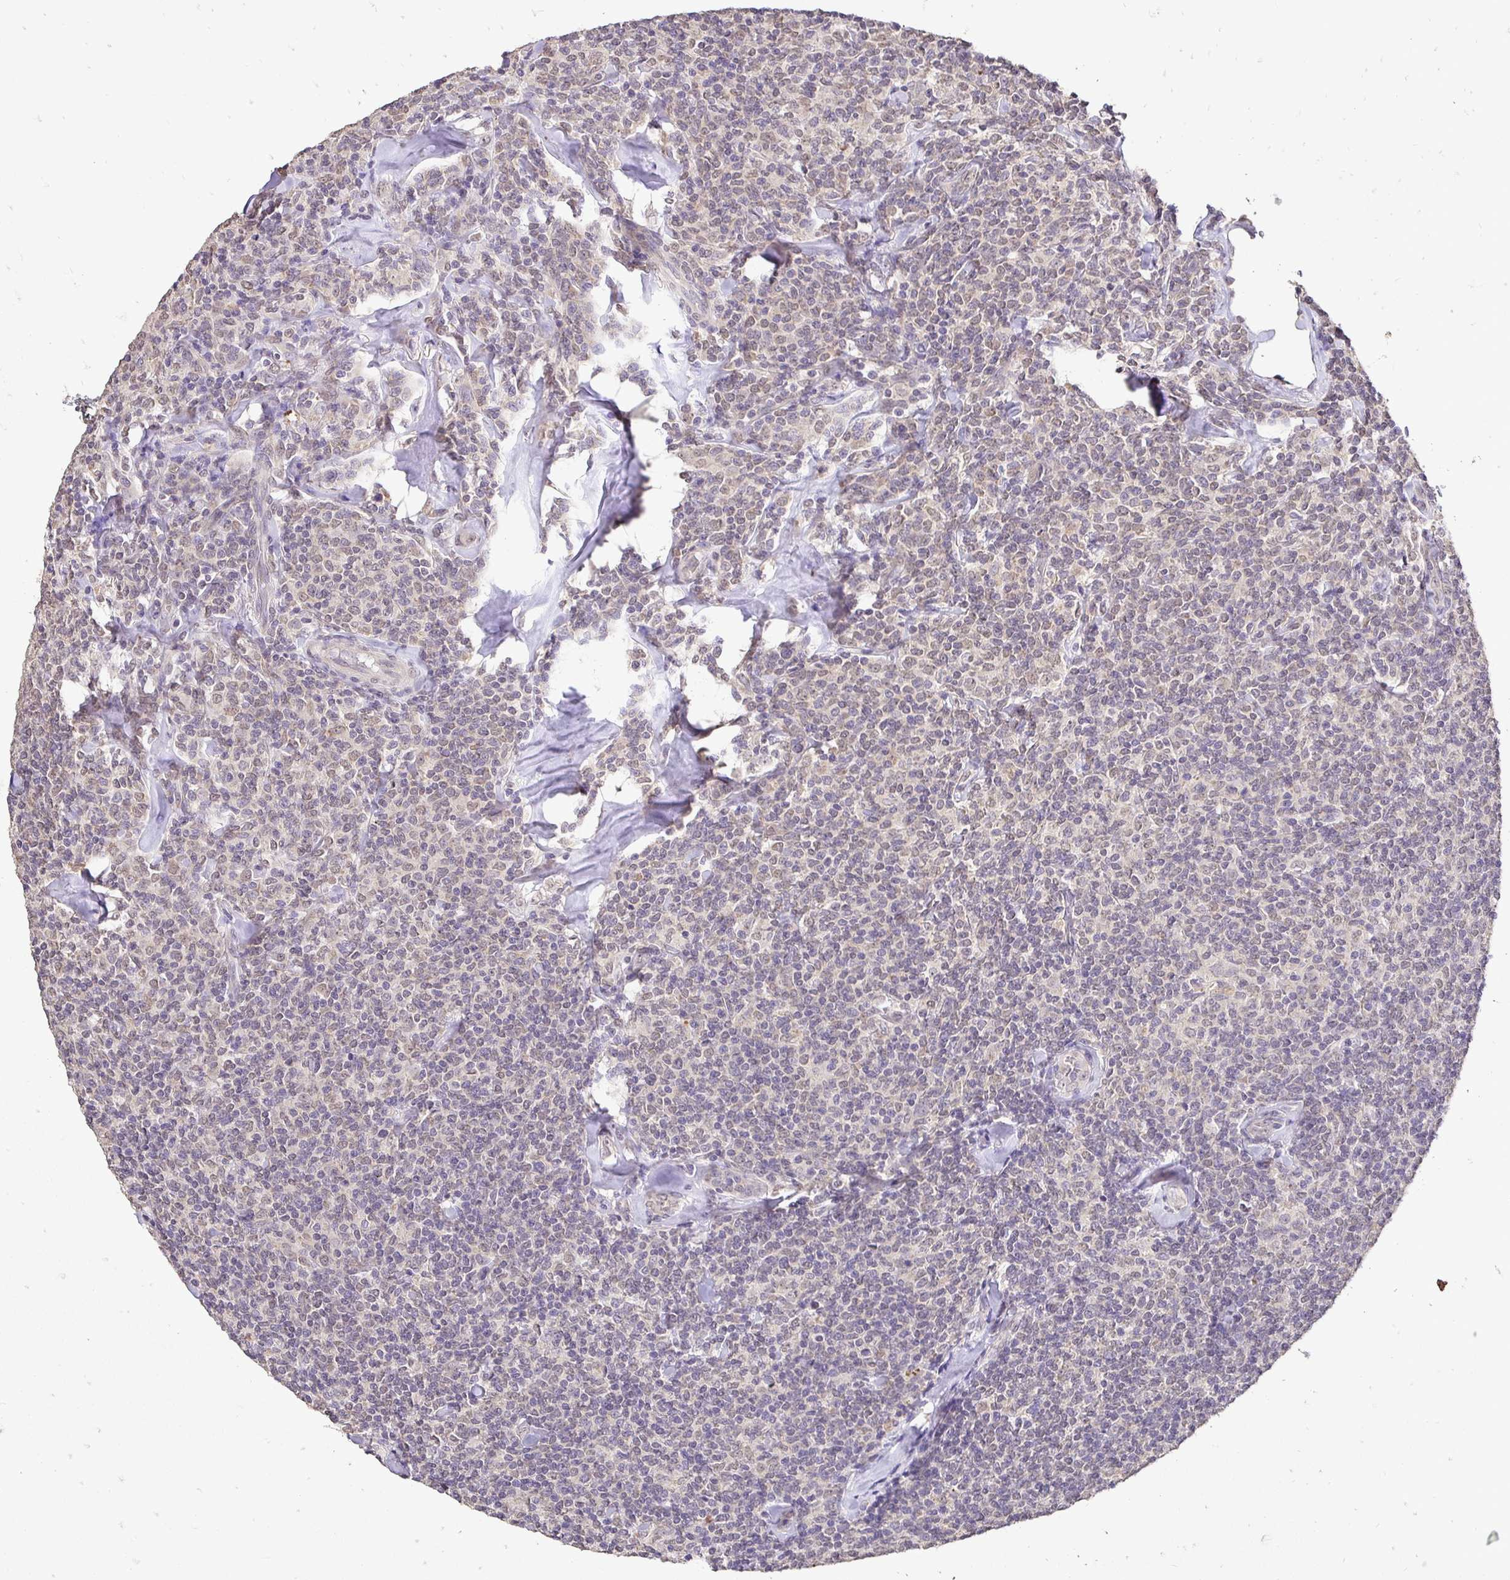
{"staining": {"intensity": "negative", "quantity": "none", "location": "none"}, "tissue": "lymphoma", "cell_type": "Tumor cells", "image_type": "cancer", "snomed": [{"axis": "morphology", "description": "Malignant lymphoma, non-Hodgkin's type, Low grade"}, {"axis": "topography", "description": "Lymph node"}], "caption": "Lymphoma was stained to show a protein in brown. There is no significant positivity in tumor cells. Brightfield microscopy of immunohistochemistry stained with DAB (brown) and hematoxylin (blue), captured at high magnification.", "gene": "RHEBL1", "patient": {"sex": "female", "age": 56}}